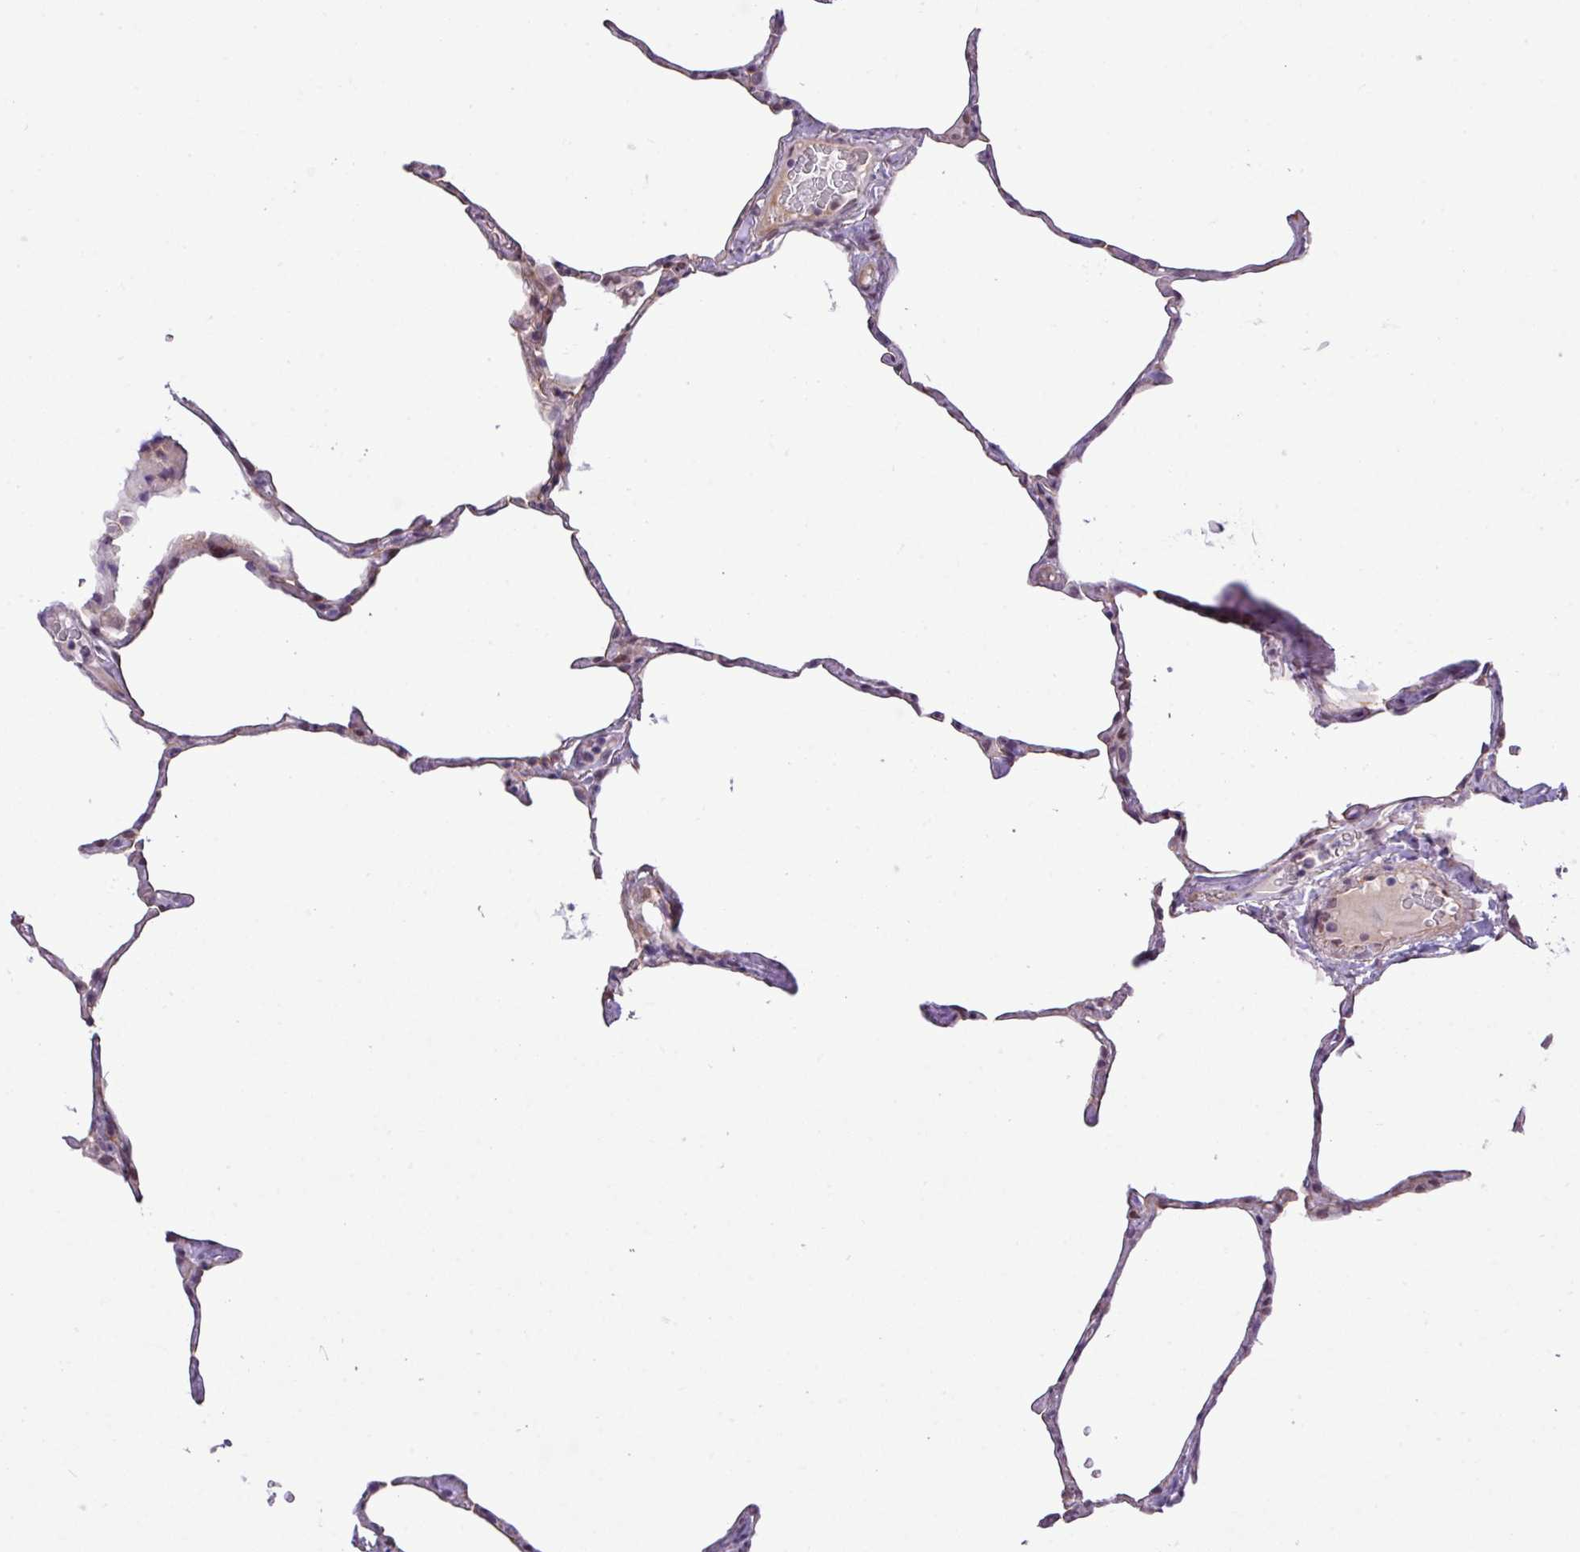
{"staining": {"intensity": "weak", "quantity": "25%-75%", "location": "cytoplasmic/membranous"}, "tissue": "lung", "cell_type": "Alveolar cells", "image_type": "normal", "snomed": [{"axis": "morphology", "description": "Normal tissue, NOS"}, {"axis": "topography", "description": "Lung"}], "caption": "Immunohistochemical staining of unremarkable human lung demonstrates 25%-75% levels of weak cytoplasmic/membranous protein positivity in about 25%-75% of alveolar cells.", "gene": "YLPM1", "patient": {"sex": "male", "age": 65}}